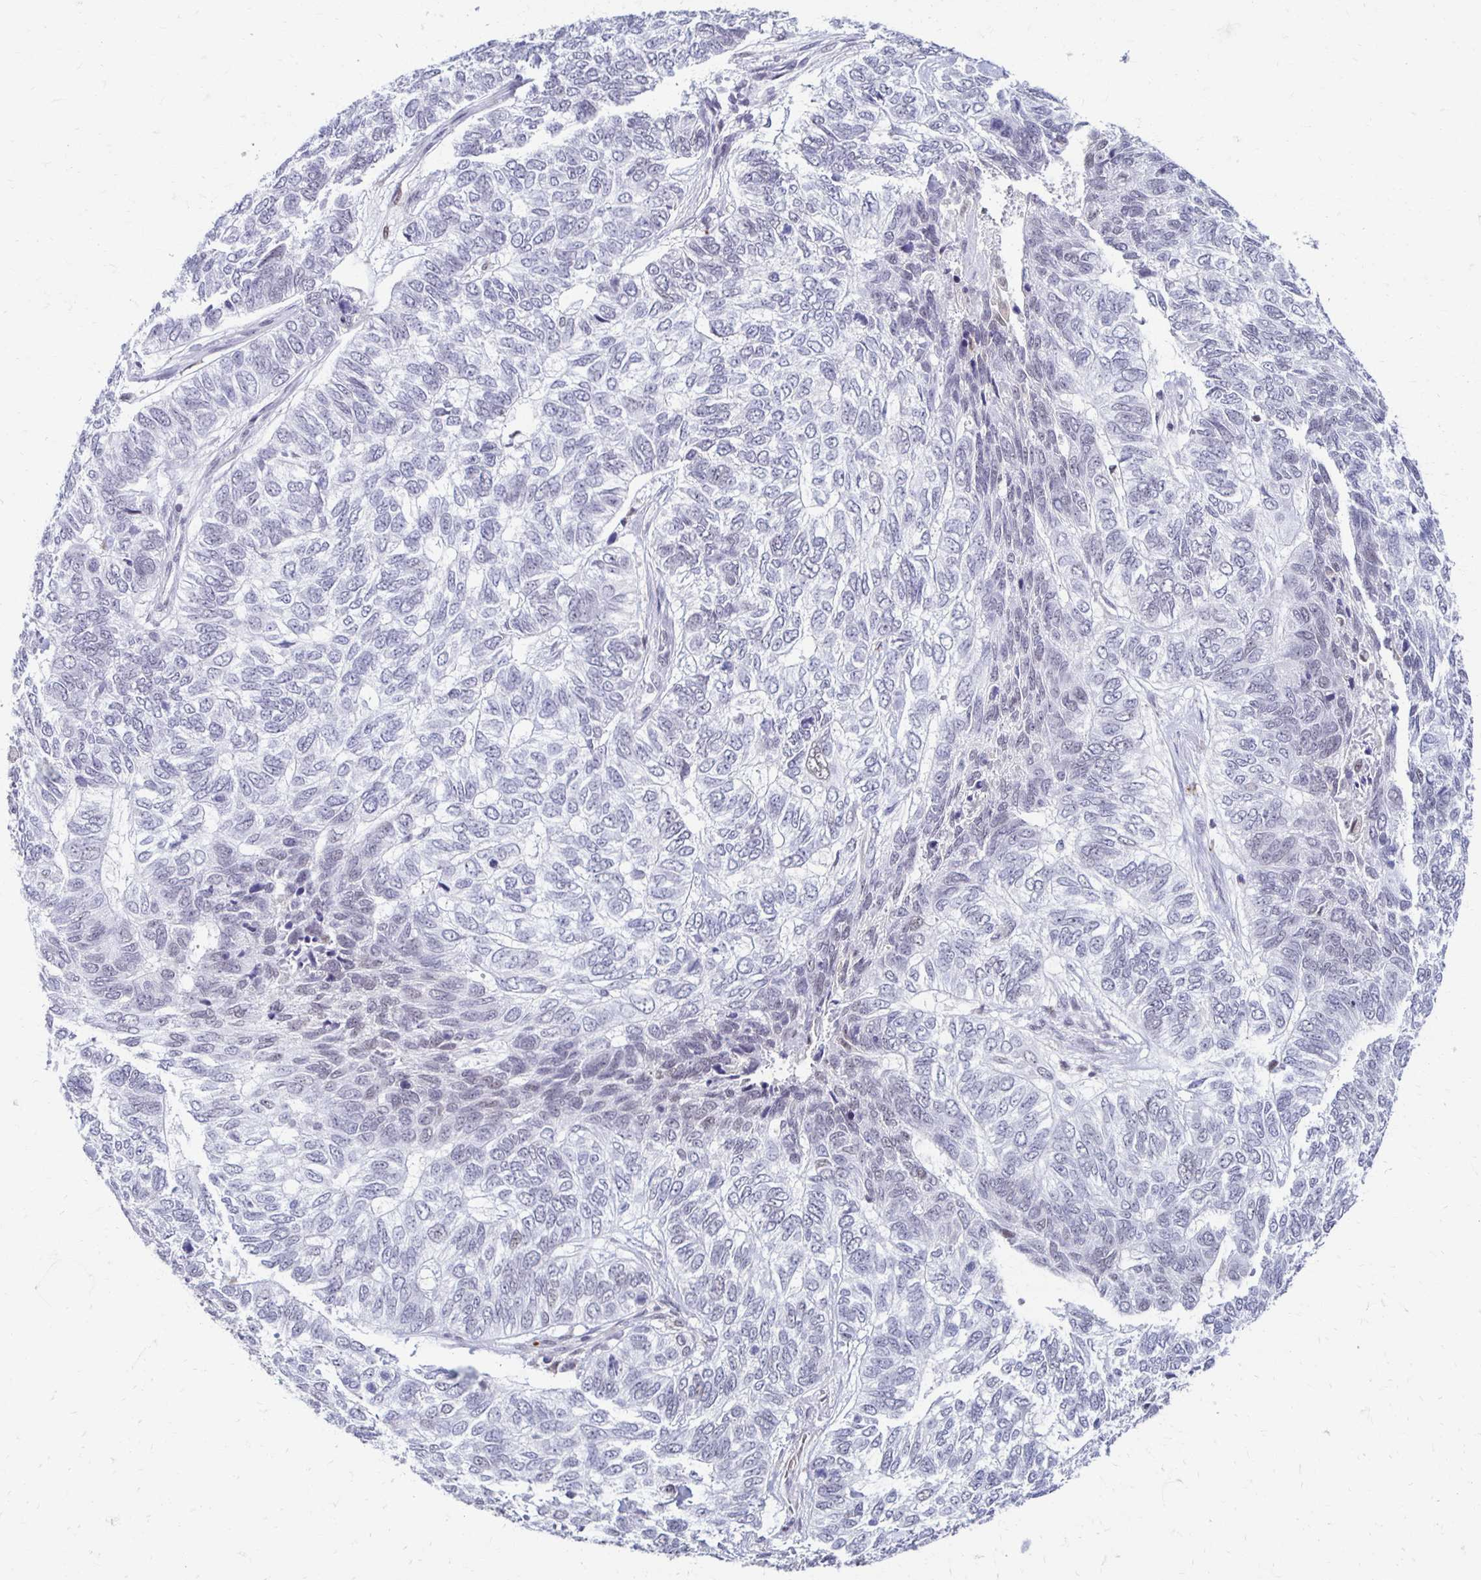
{"staining": {"intensity": "weak", "quantity": "25%-75%", "location": "nuclear"}, "tissue": "skin cancer", "cell_type": "Tumor cells", "image_type": "cancer", "snomed": [{"axis": "morphology", "description": "Basal cell carcinoma"}, {"axis": "topography", "description": "Skin"}], "caption": "The photomicrograph exhibits immunohistochemical staining of skin cancer. There is weak nuclear staining is appreciated in approximately 25%-75% of tumor cells.", "gene": "IRF7", "patient": {"sex": "female", "age": 65}}